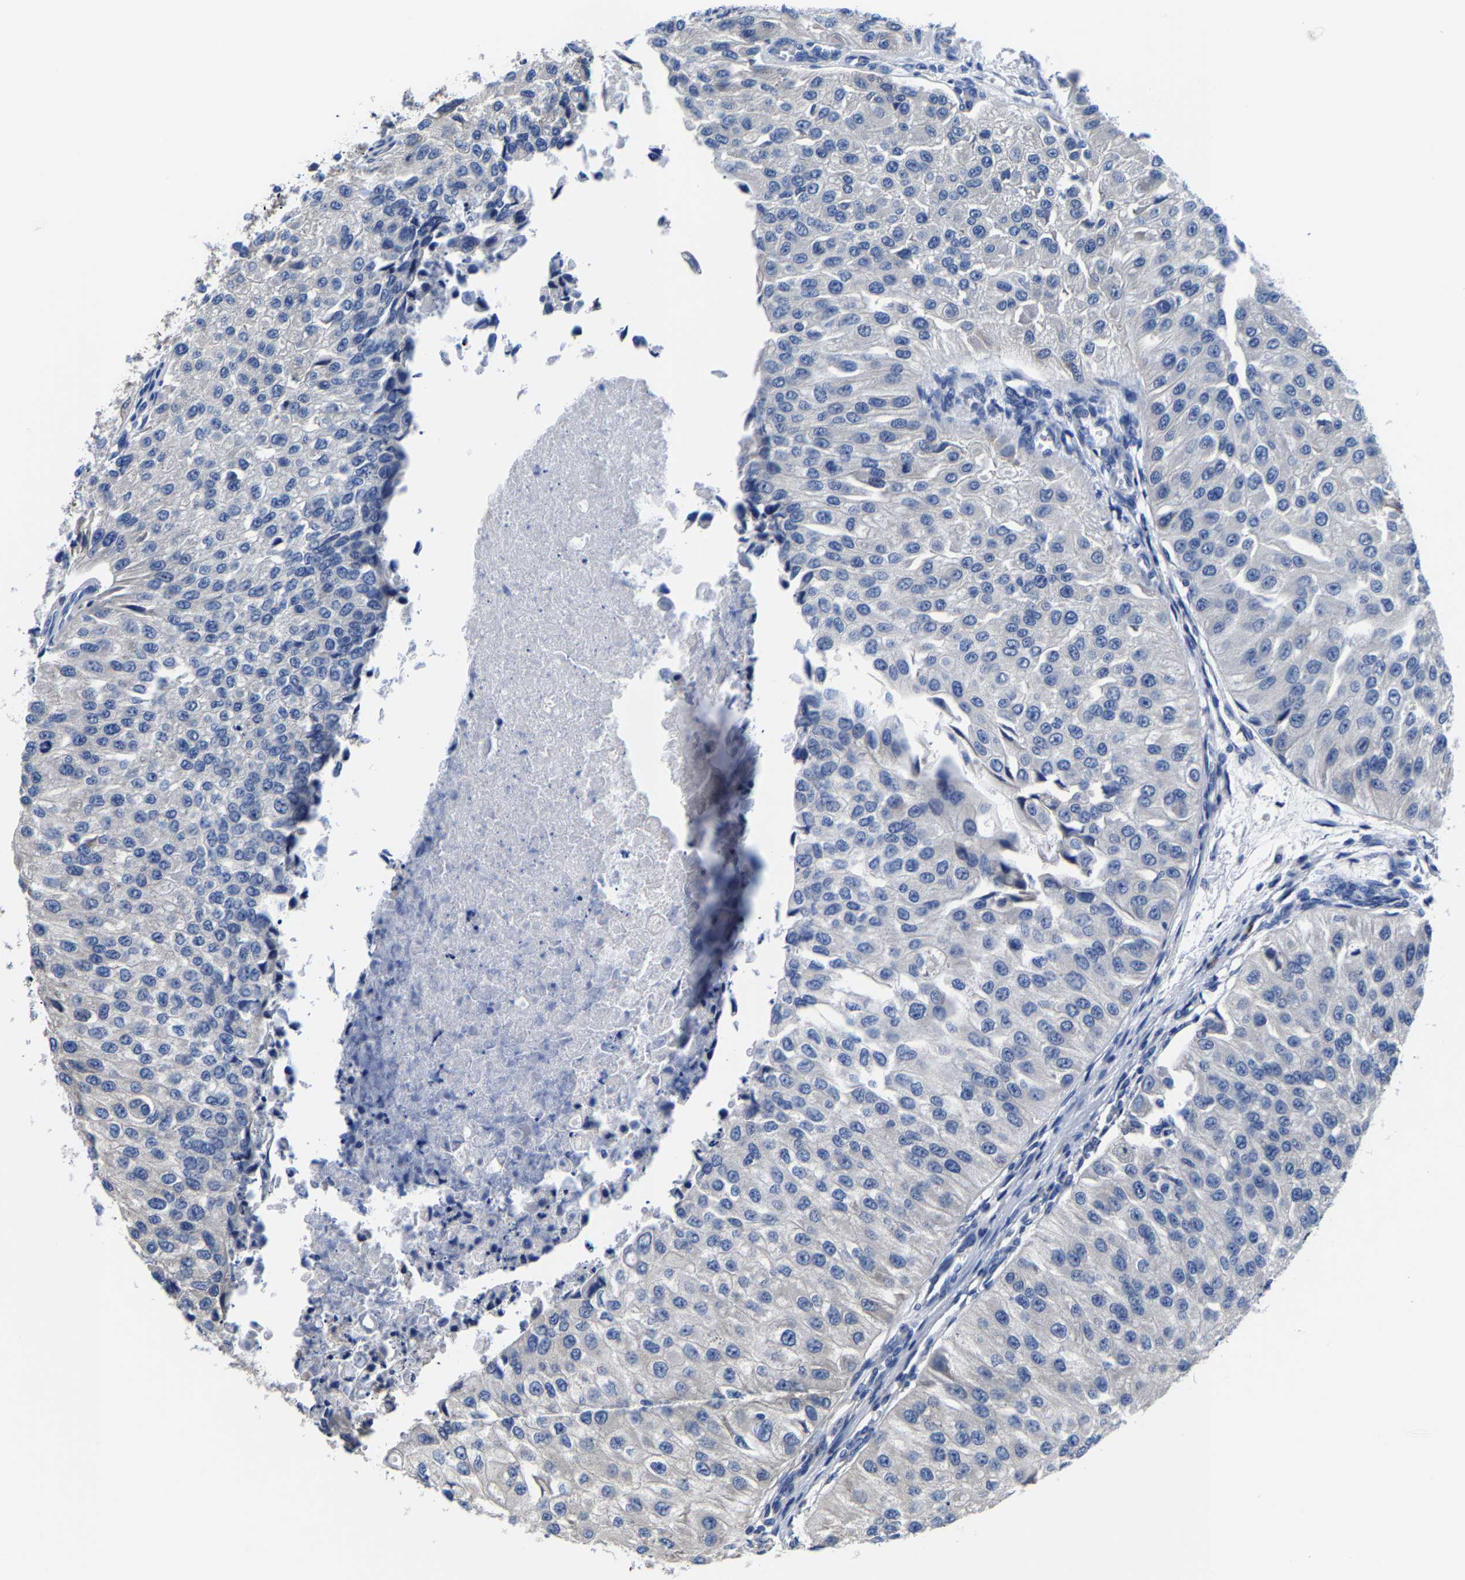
{"staining": {"intensity": "negative", "quantity": "none", "location": "none"}, "tissue": "urothelial cancer", "cell_type": "Tumor cells", "image_type": "cancer", "snomed": [{"axis": "morphology", "description": "Urothelial carcinoma, High grade"}, {"axis": "topography", "description": "Kidney"}, {"axis": "topography", "description": "Urinary bladder"}], "caption": "Protein analysis of urothelial cancer reveals no significant staining in tumor cells.", "gene": "SRPK2", "patient": {"sex": "male", "age": 77}}